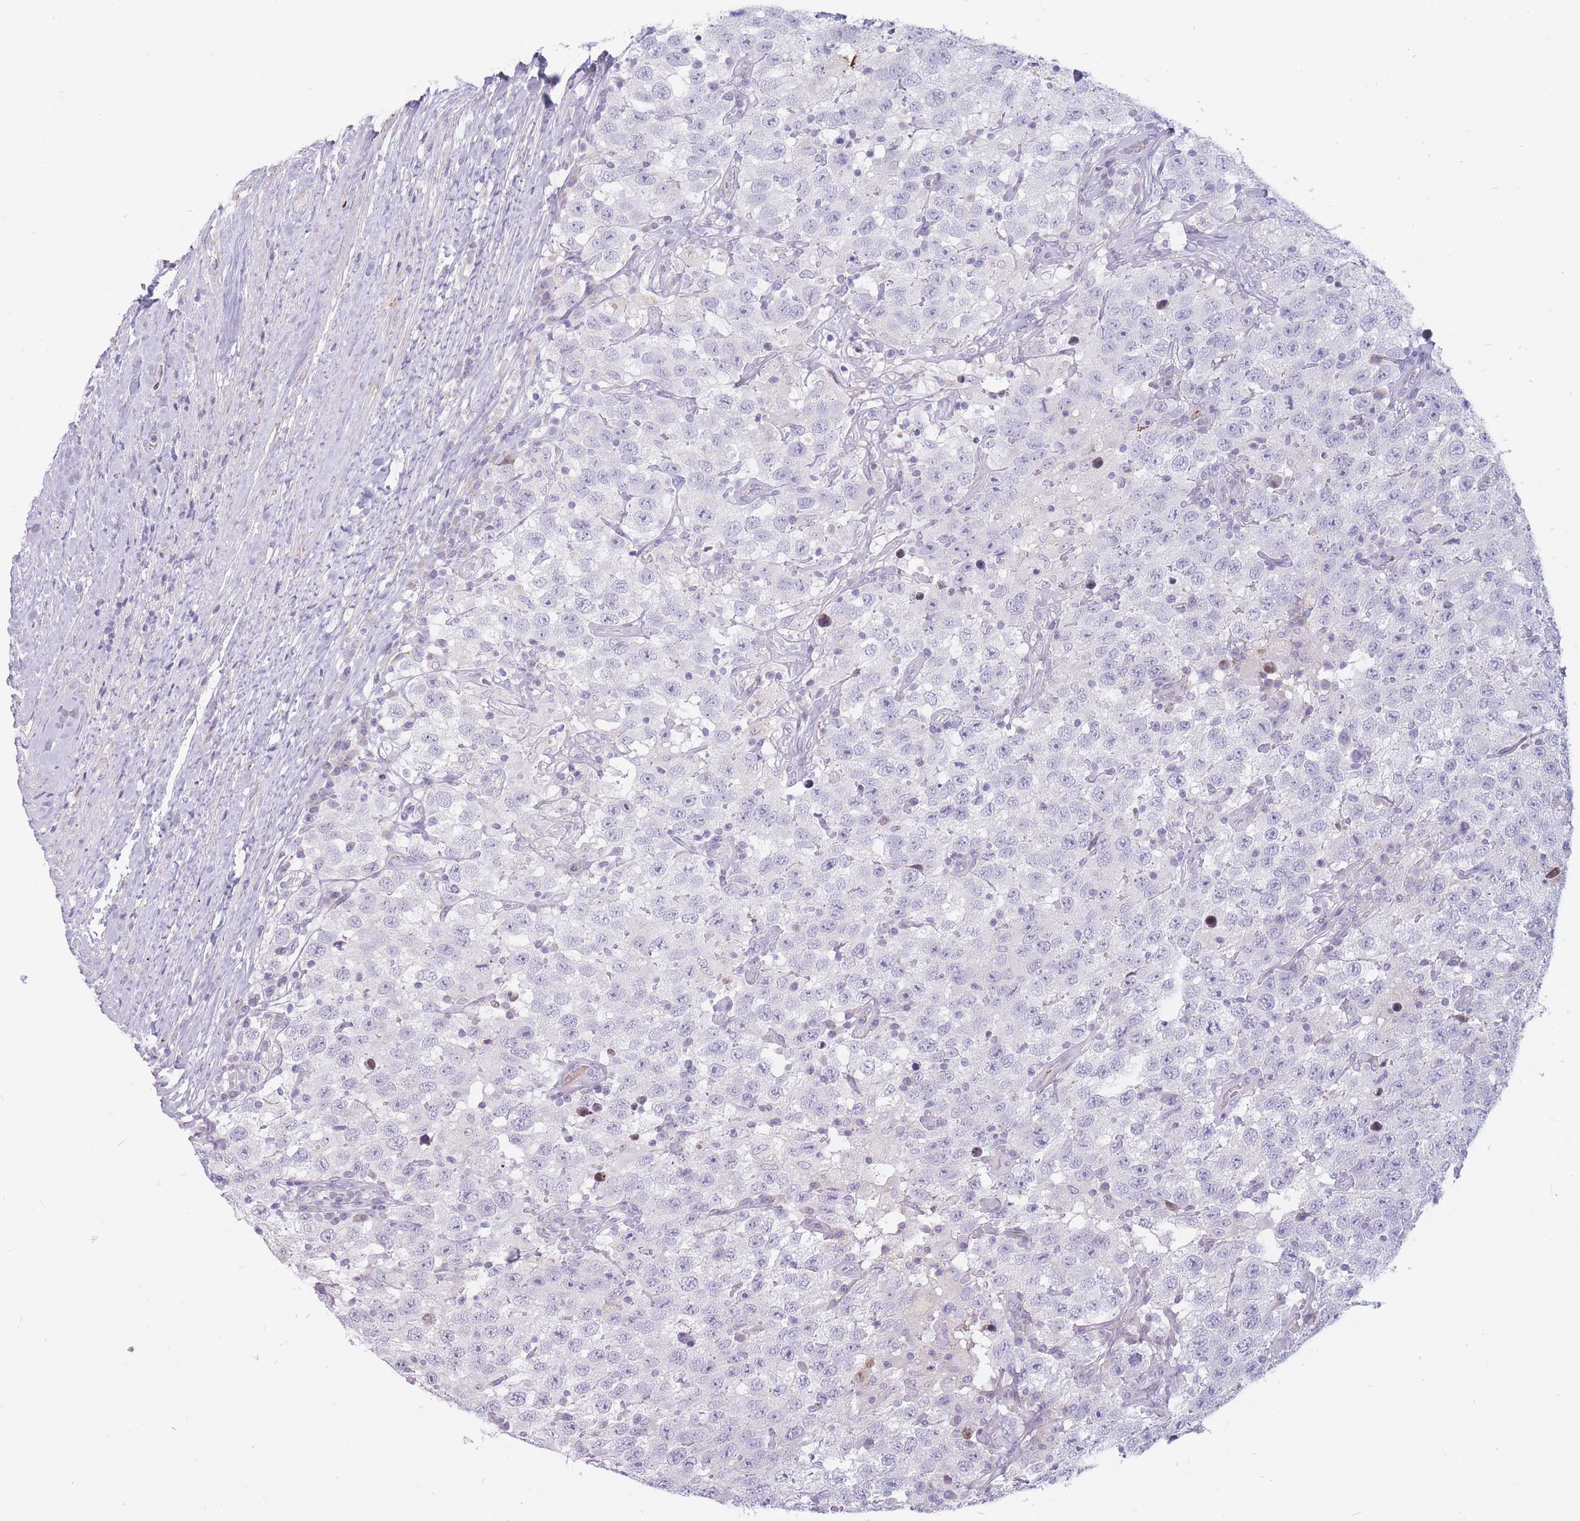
{"staining": {"intensity": "negative", "quantity": "none", "location": "none"}, "tissue": "testis cancer", "cell_type": "Tumor cells", "image_type": "cancer", "snomed": [{"axis": "morphology", "description": "Seminoma, NOS"}, {"axis": "topography", "description": "Testis"}], "caption": "There is no significant expression in tumor cells of testis cancer.", "gene": "PTGDR", "patient": {"sex": "male", "age": 41}}